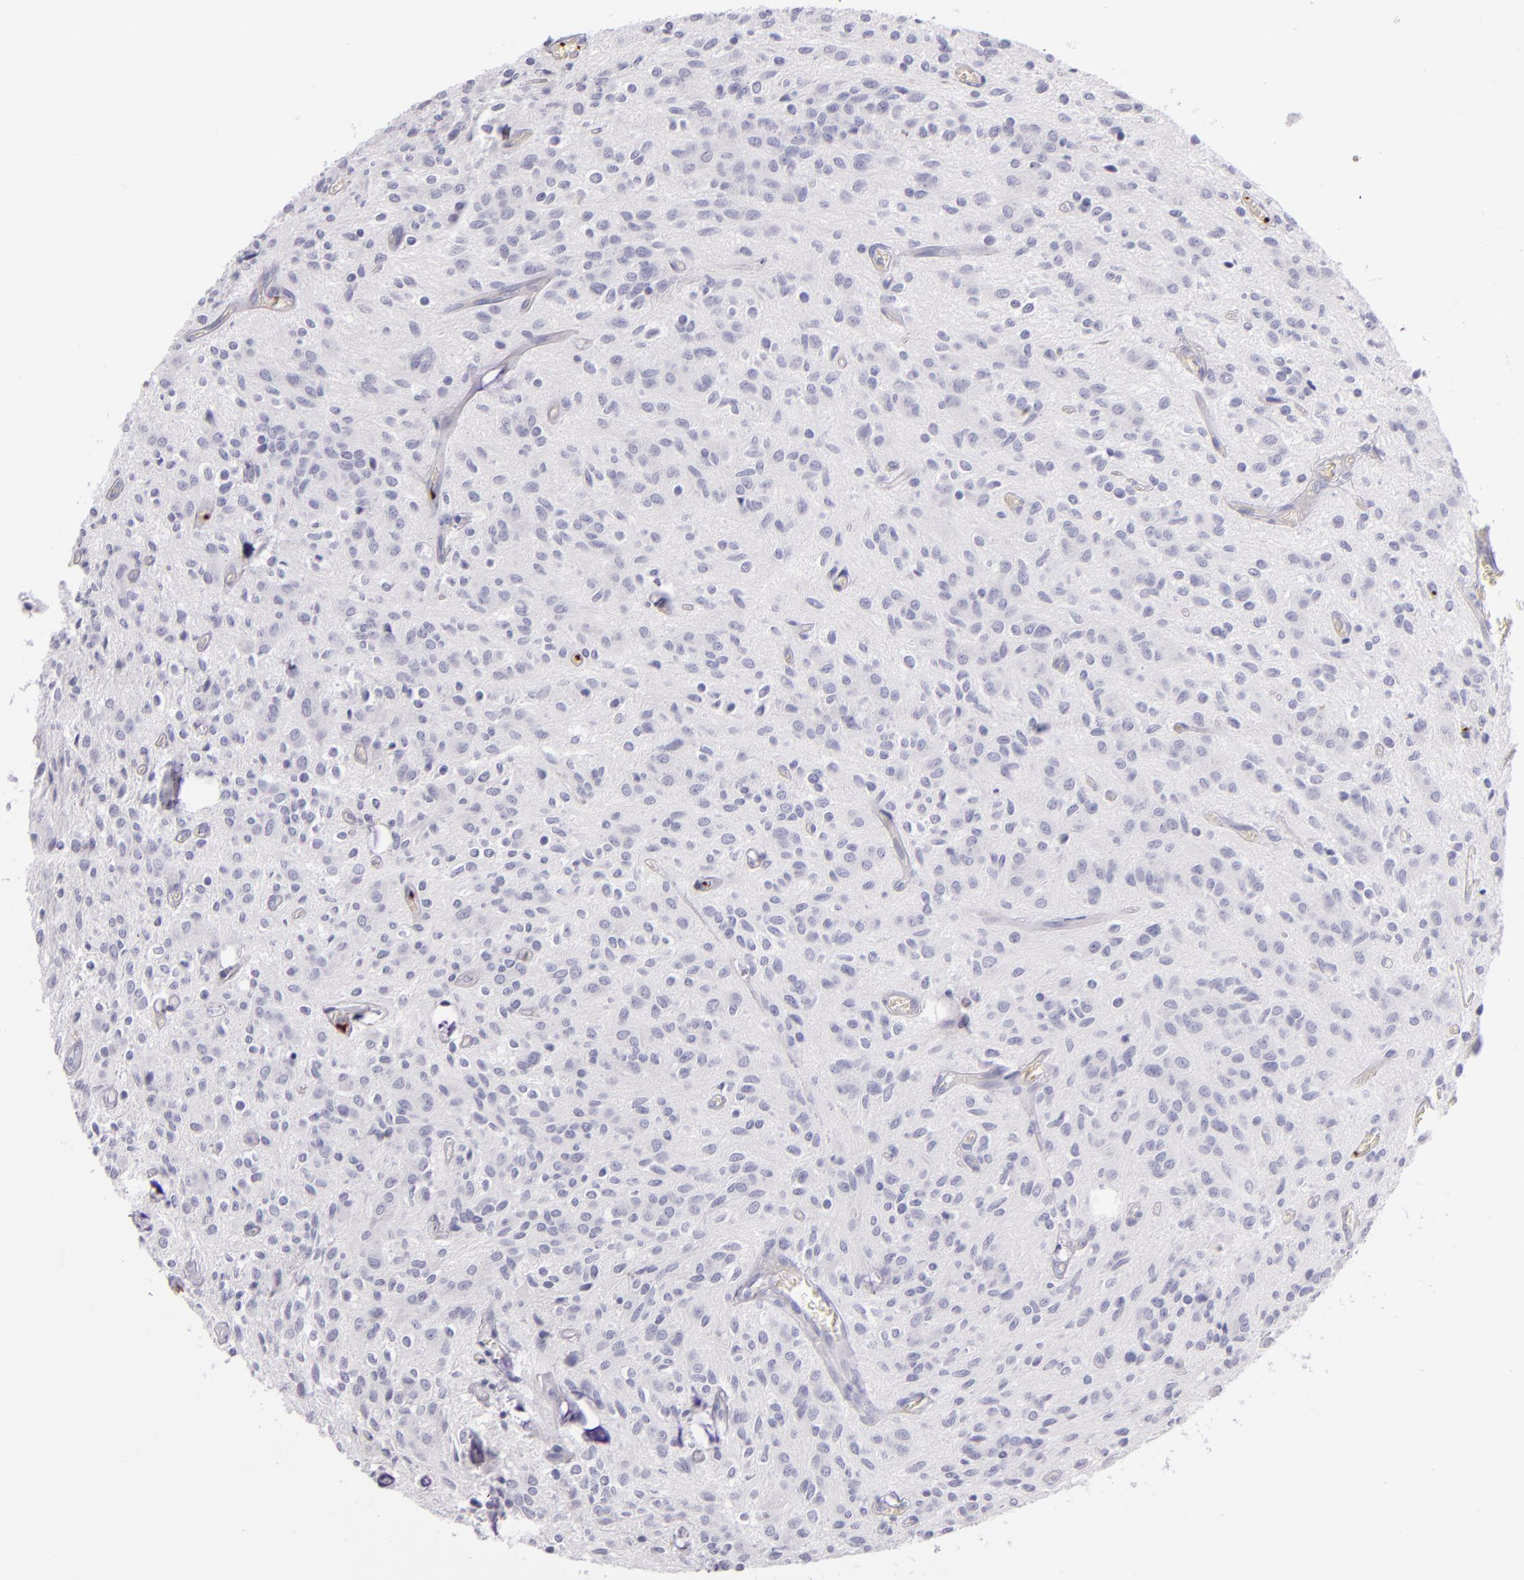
{"staining": {"intensity": "negative", "quantity": "none", "location": "none"}, "tissue": "glioma", "cell_type": "Tumor cells", "image_type": "cancer", "snomed": [{"axis": "morphology", "description": "Glioma, malignant, Low grade"}, {"axis": "topography", "description": "Brain"}], "caption": "Immunohistochemistry (IHC) photomicrograph of neoplastic tissue: human malignant glioma (low-grade) stained with DAB demonstrates no significant protein positivity in tumor cells.", "gene": "GP1BA", "patient": {"sex": "female", "age": 15}}